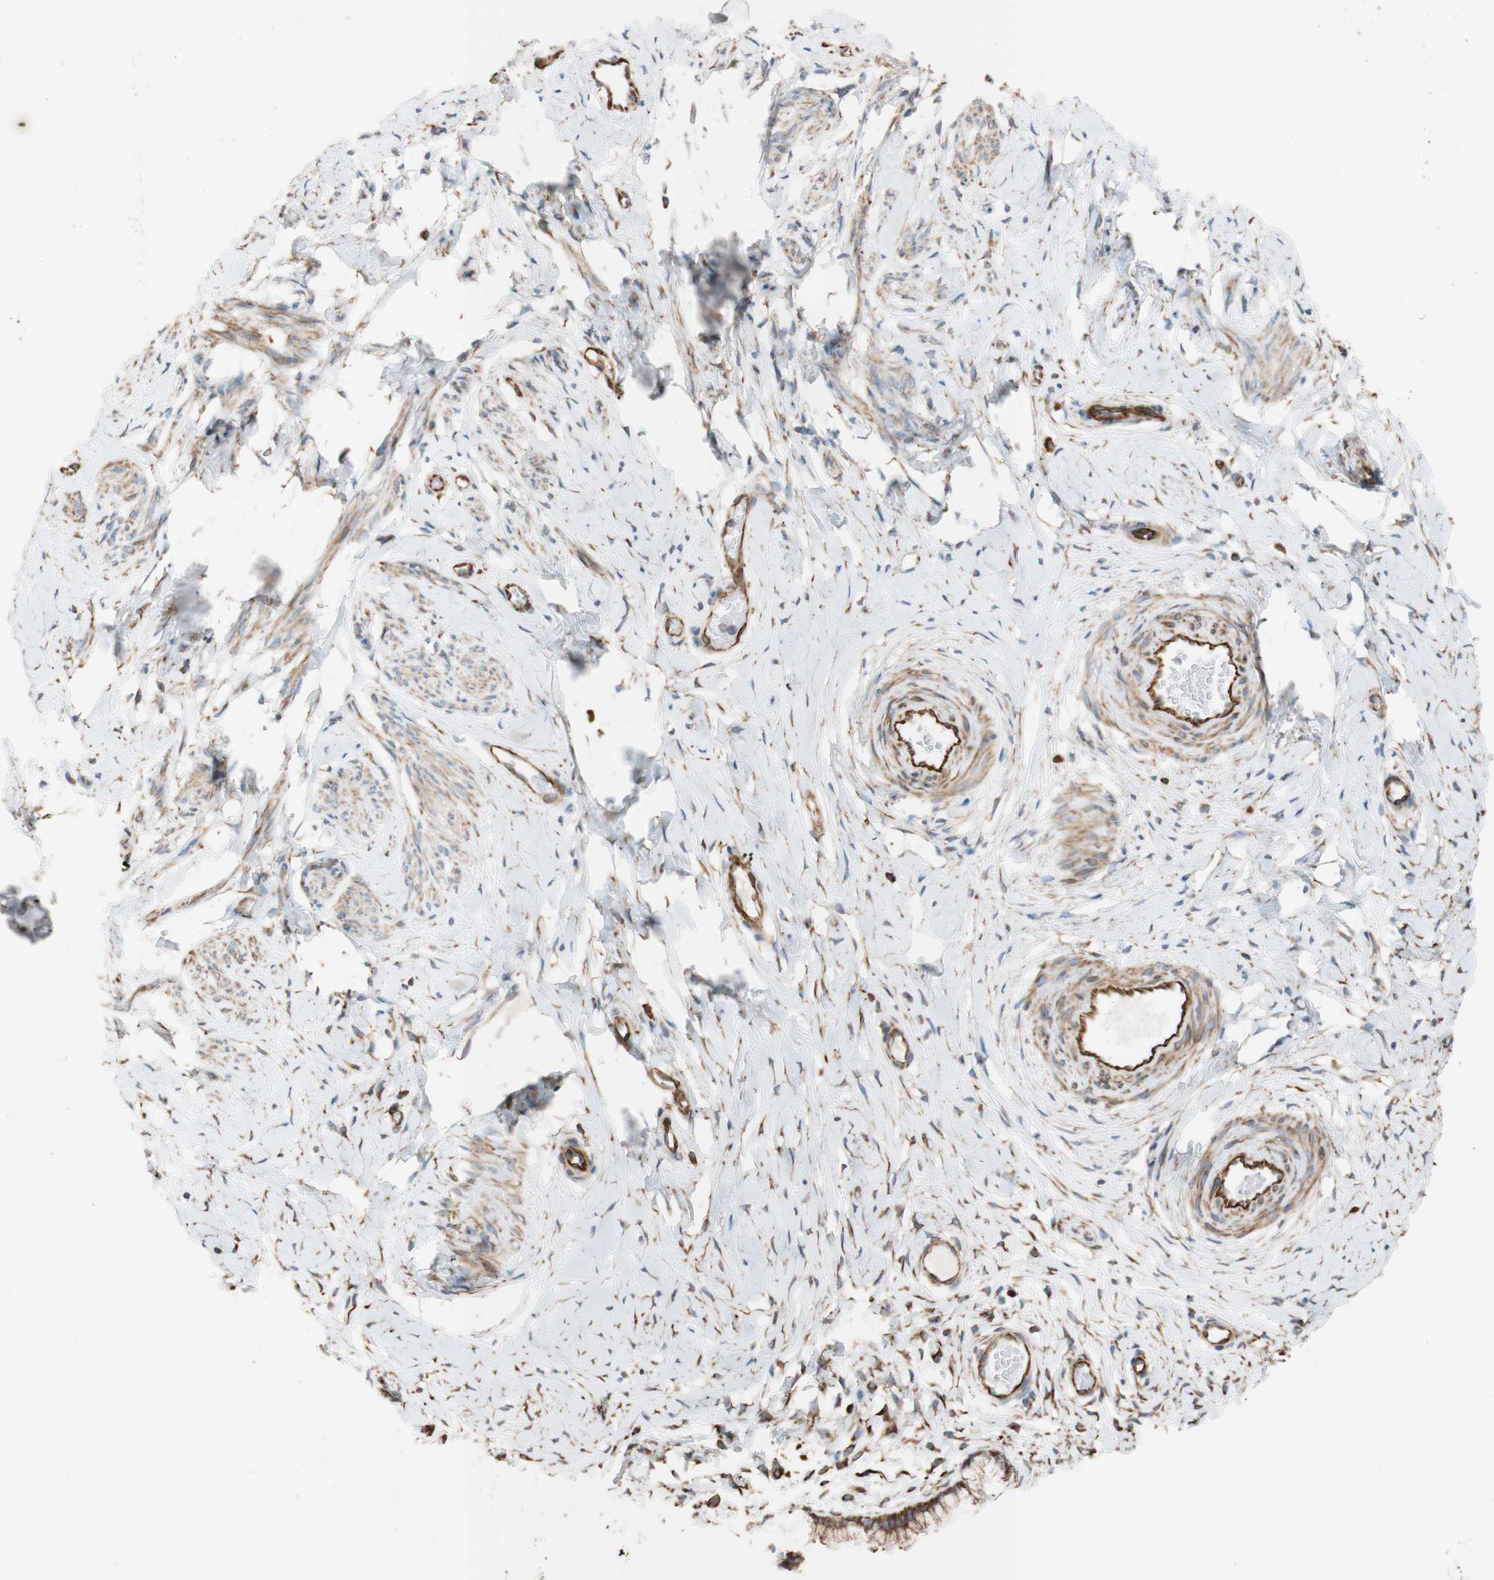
{"staining": {"intensity": "moderate", "quantity": ">75%", "location": "cytoplasmic/membranous"}, "tissue": "cervix", "cell_type": "Glandular cells", "image_type": "normal", "snomed": [{"axis": "morphology", "description": "Normal tissue, NOS"}, {"axis": "topography", "description": "Cervix"}], "caption": "Immunohistochemical staining of normal human cervix displays medium levels of moderate cytoplasmic/membranous expression in approximately >75% of glandular cells.", "gene": "C1orf43", "patient": {"sex": "female", "age": 65}}